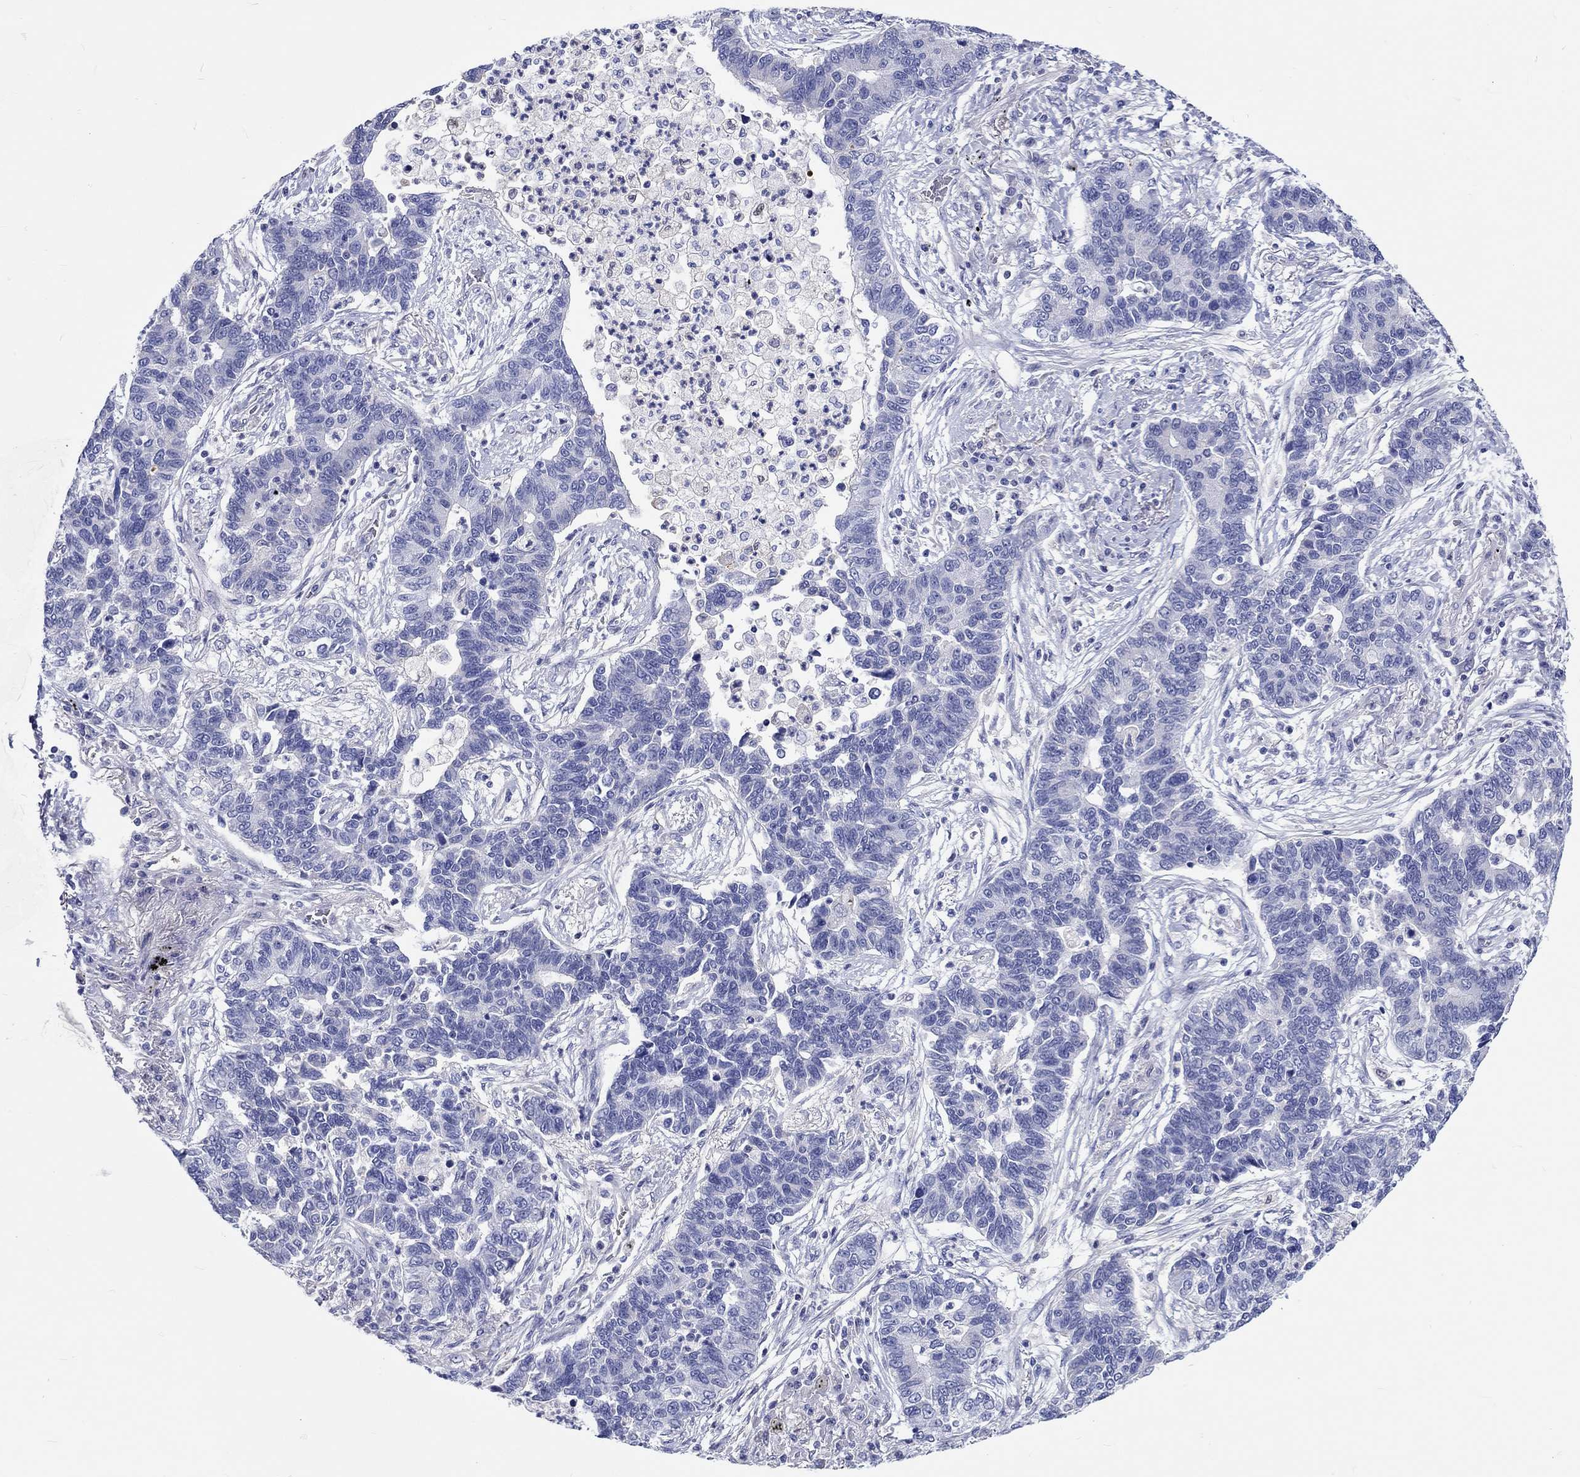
{"staining": {"intensity": "negative", "quantity": "none", "location": "none"}, "tissue": "lung cancer", "cell_type": "Tumor cells", "image_type": "cancer", "snomed": [{"axis": "morphology", "description": "Adenocarcinoma, NOS"}, {"axis": "topography", "description": "Lung"}], "caption": "An immunohistochemistry photomicrograph of adenocarcinoma (lung) is shown. There is no staining in tumor cells of adenocarcinoma (lung). The staining is performed using DAB brown chromogen with nuclei counter-stained in using hematoxylin.", "gene": "CDY2B", "patient": {"sex": "female", "age": 57}}